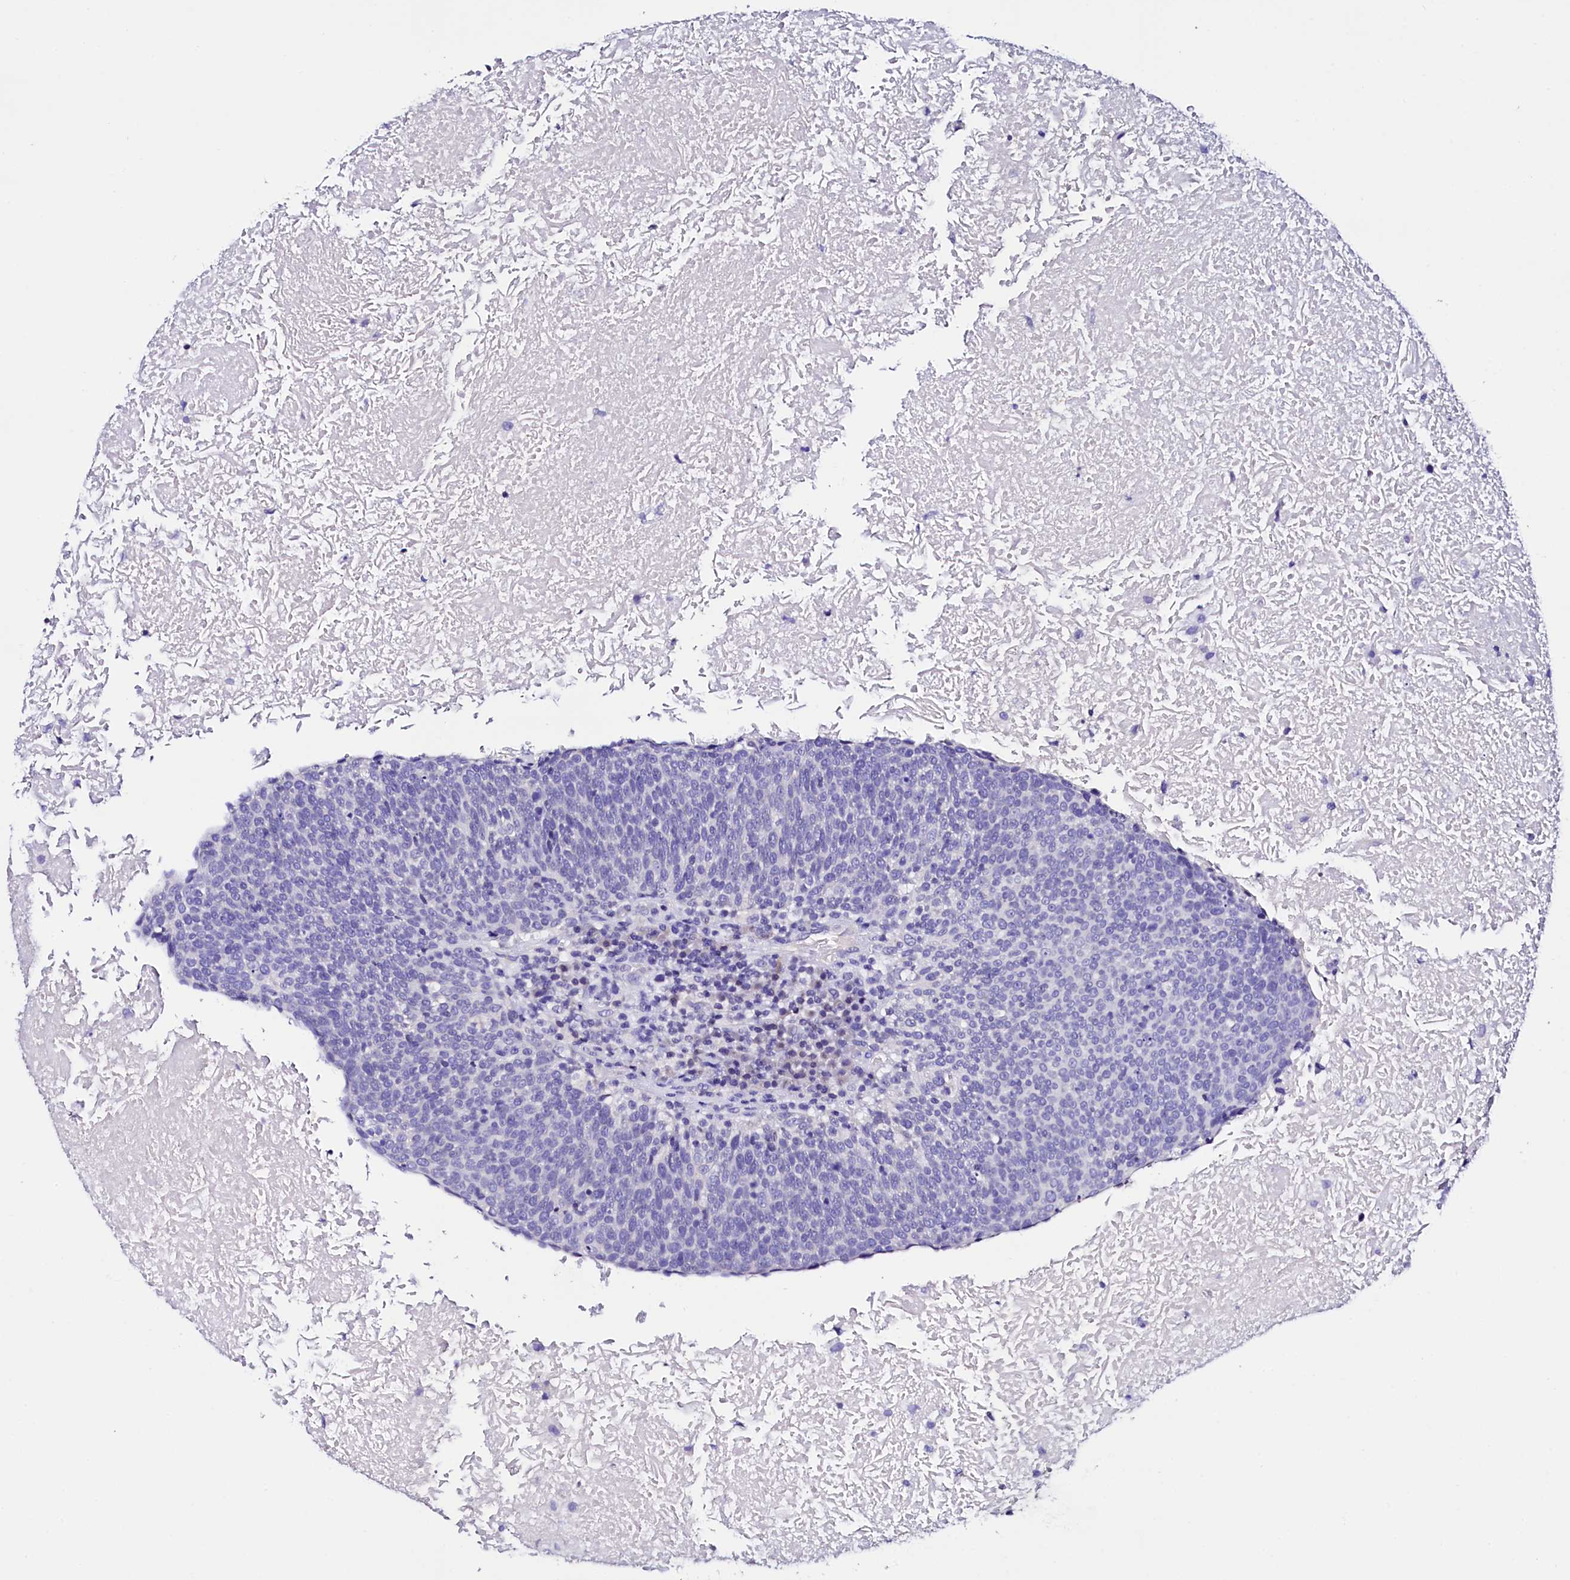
{"staining": {"intensity": "negative", "quantity": "none", "location": "none"}, "tissue": "head and neck cancer", "cell_type": "Tumor cells", "image_type": "cancer", "snomed": [{"axis": "morphology", "description": "Squamous cell carcinoma, NOS"}, {"axis": "morphology", "description": "Squamous cell carcinoma, metastatic, NOS"}, {"axis": "topography", "description": "Lymph node"}, {"axis": "topography", "description": "Head-Neck"}], "caption": "Immunohistochemical staining of head and neck cancer (metastatic squamous cell carcinoma) displays no significant expression in tumor cells.", "gene": "HAND1", "patient": {"sex": "male", "age": 62}}